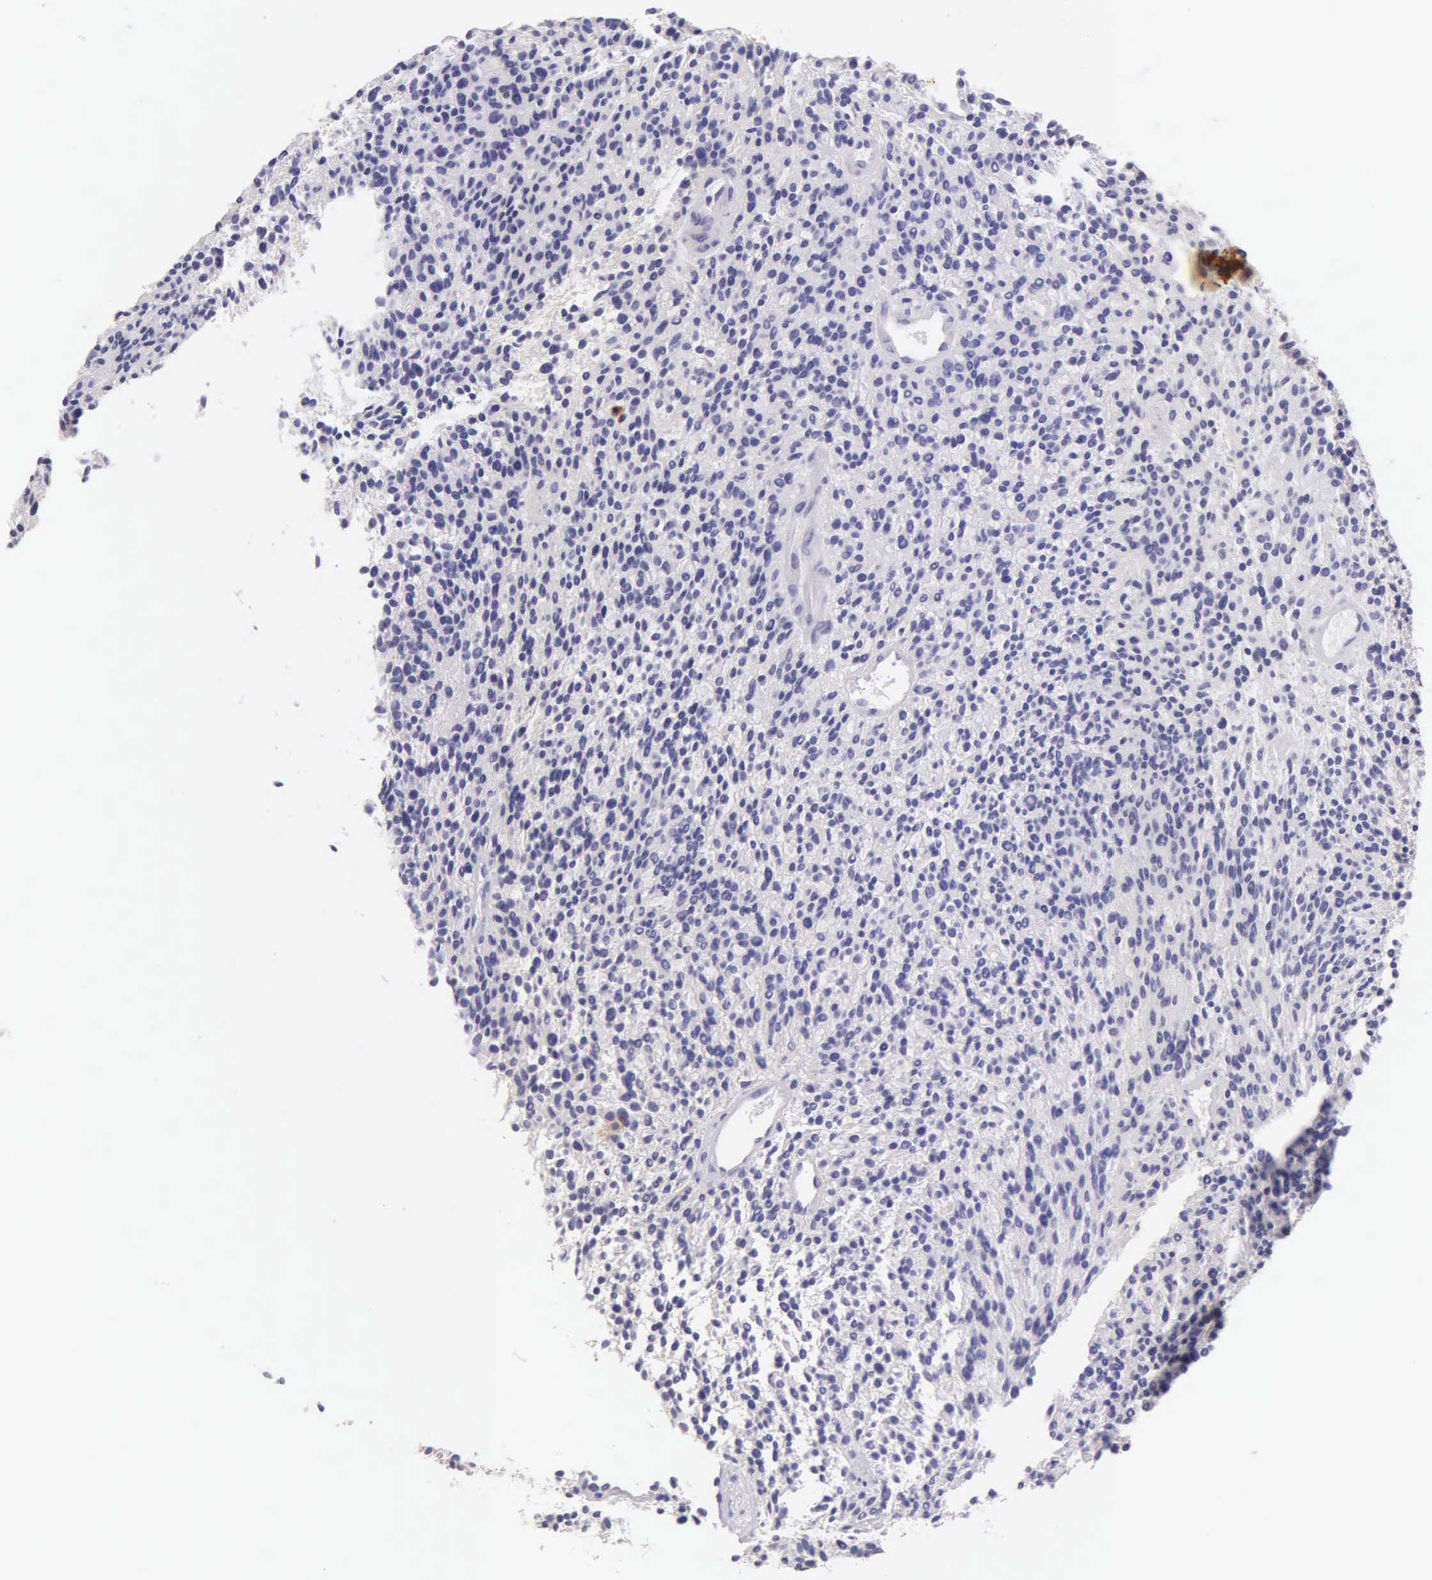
{"staining": {"intensity": "negative", "quantity": "none", "location": "none"}, "tissue": "glioma", "cell_type": "Tumor cells", "image_type": "cancer", "snomed": [{"axis": "morphology", "description": "Glioma, malignant, High grade"}, {"axis": "topography", "description": "Brain"}], "caption": "Immunohistochemical staining of human glioma demonstrates no significant positivity in tumor cells.", "gene": "KRT17", "patient": {"sex": "female", "age": 13}}